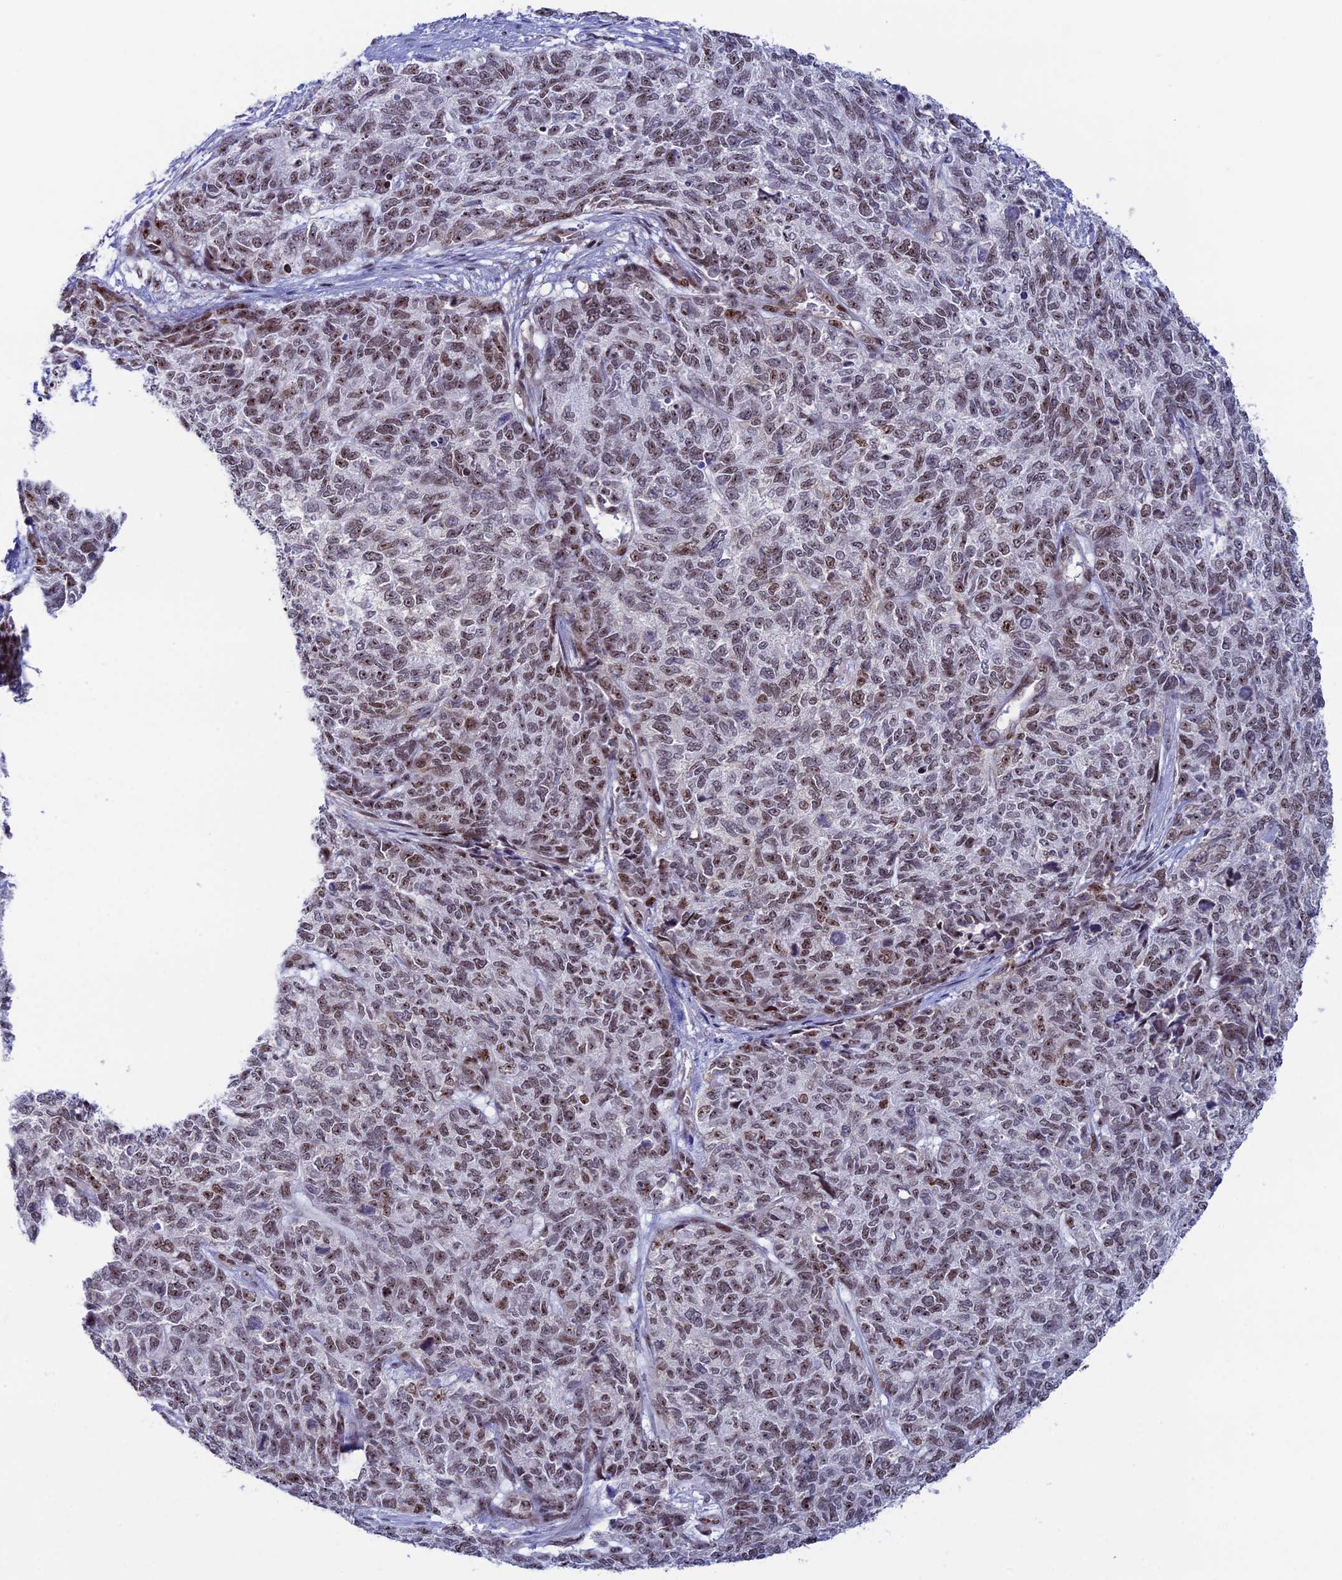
{"staining": {"intensity": "moderate", "quantity": ">75%", "location": "nuclear"}, "tissue": "cervical cancer", "cell_type": "Tumor cells", "image_type": "cancer", "snomed": [{"axis": "morphology", "description": "Squamous cell carcinoma, NOS"}, {"axis": "topography", "description": "Cervix"}], "caption": "Squamous cell carcinoma (cervical) was stained to show a protein in brown. There is medium levels of moderate nuclear staining in about >75% of tumor cells. The protein of interest is stained brown, and the nuclei are stained in blue (DAB (3,3'-diaminobenzidine) IHC with brightfield microscopy, high magnification).", "gene": "CCDC86", "patient": {"sex": "female", "age": 63}}